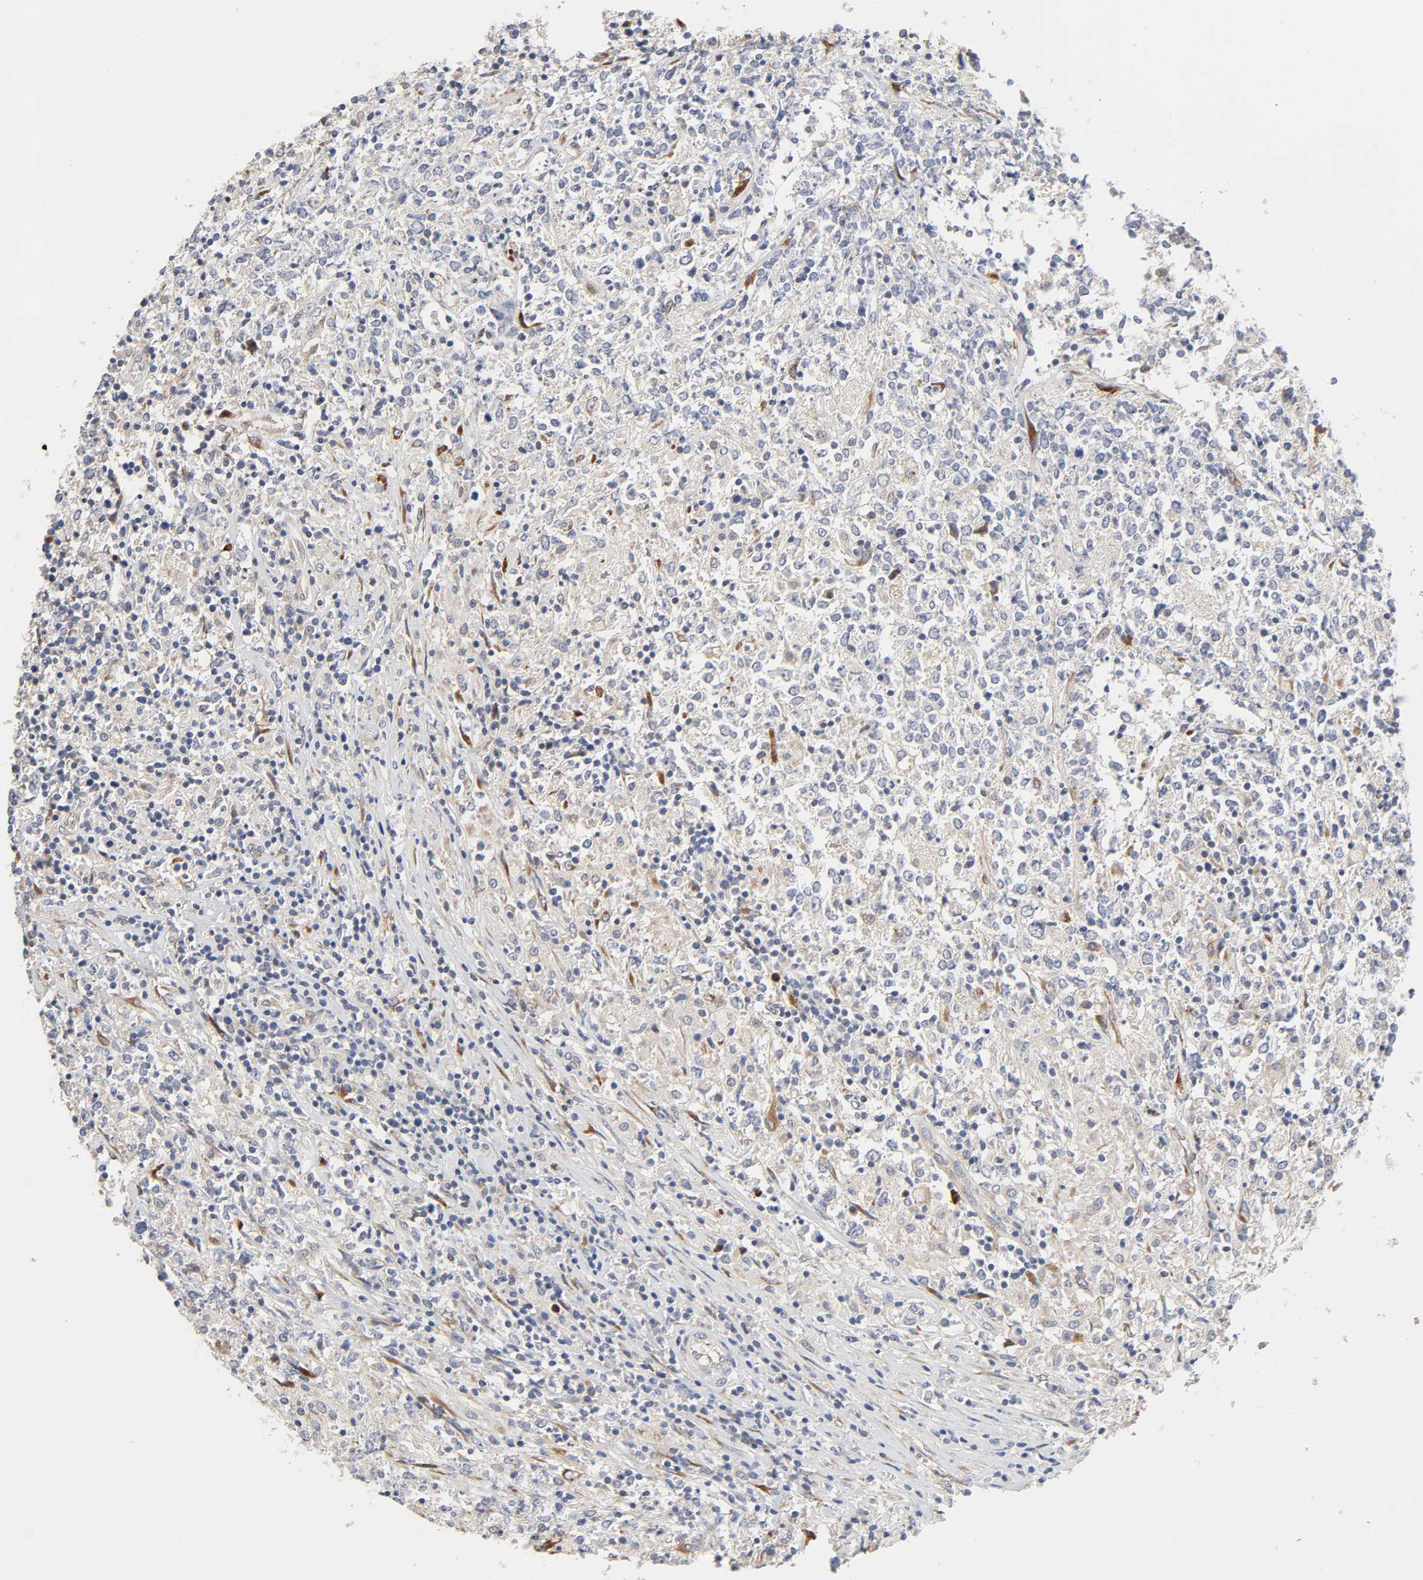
{"staining": {"intensity": "negative", "quantity": "none", "location": "none"}, "tissue": "lymphoma", "cell_type": "Tumor cells", "image_type": "cancer", "snomed": [{"axis": "morphology", "description": "Malignant lymphoma, non-Hodgkin's type, High grade"}, {"axis": "topography", "description": "Lymph node"}], "caption": "DAB immunohistochemical staining of human lymphoma reveals no significant staining in tumor cells.", "gene": "HDLBP", "patient": {"sex": "female", "age": 84}}